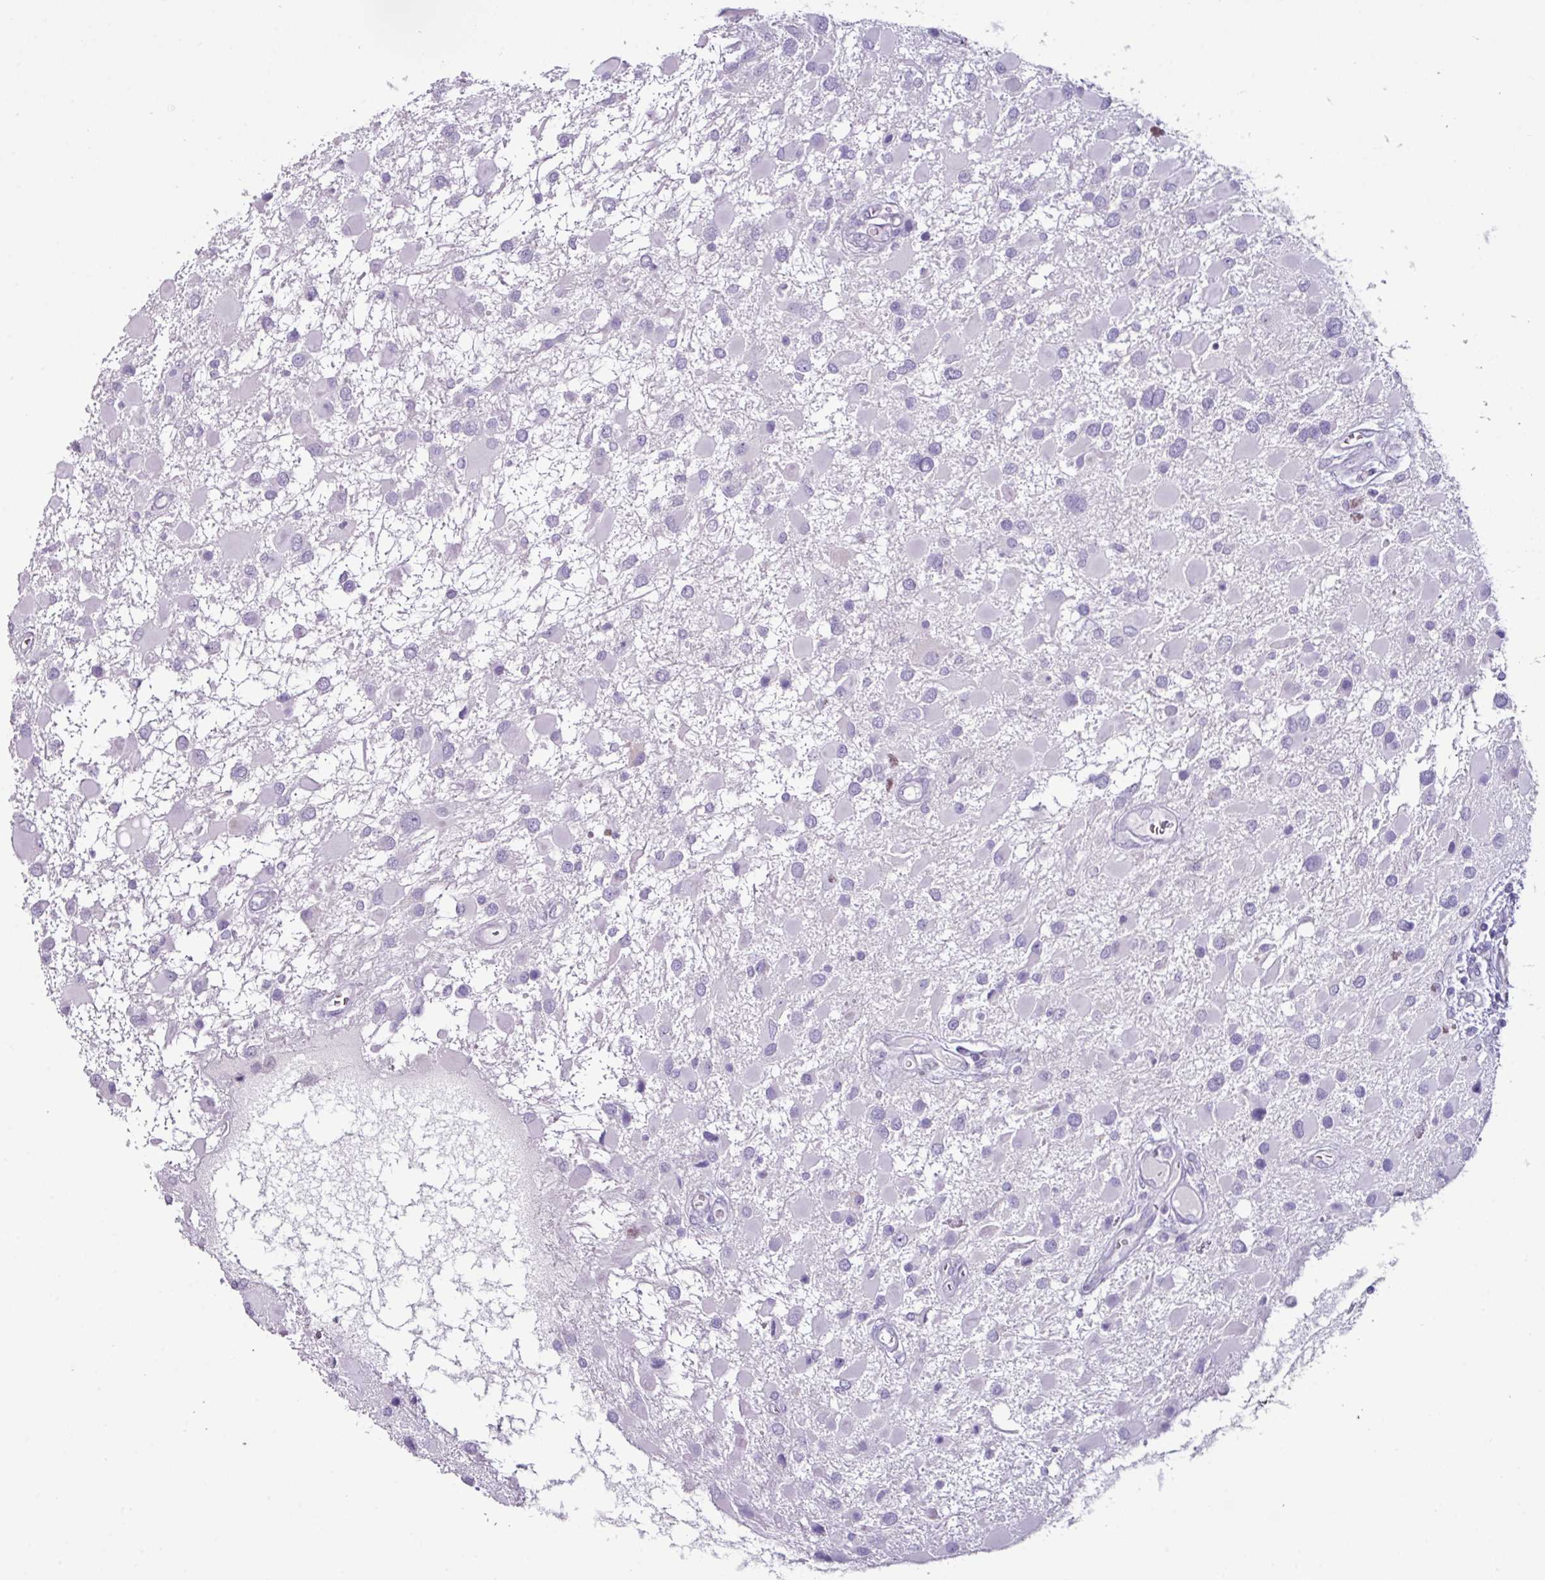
{"staining": {"intensity": "negative", "quantity": "none", "location": "none"}, "tissue": "glioma", "cell_type": "Tumor cells", "image_type": "cancer", "snomed": [{"axis": "morphology", "description": "Glioma, malignant, High grade"}, {"axis": "topography", "description": "Brain"}], "caption": "Immunohistochemistry histopathology image of neoplastic tissue: human glioma stained with DAB exhibits no significant protein staining in tumor cells.", "gene": "GLP2R", "patient": {"sex": "male", "age": 53}}